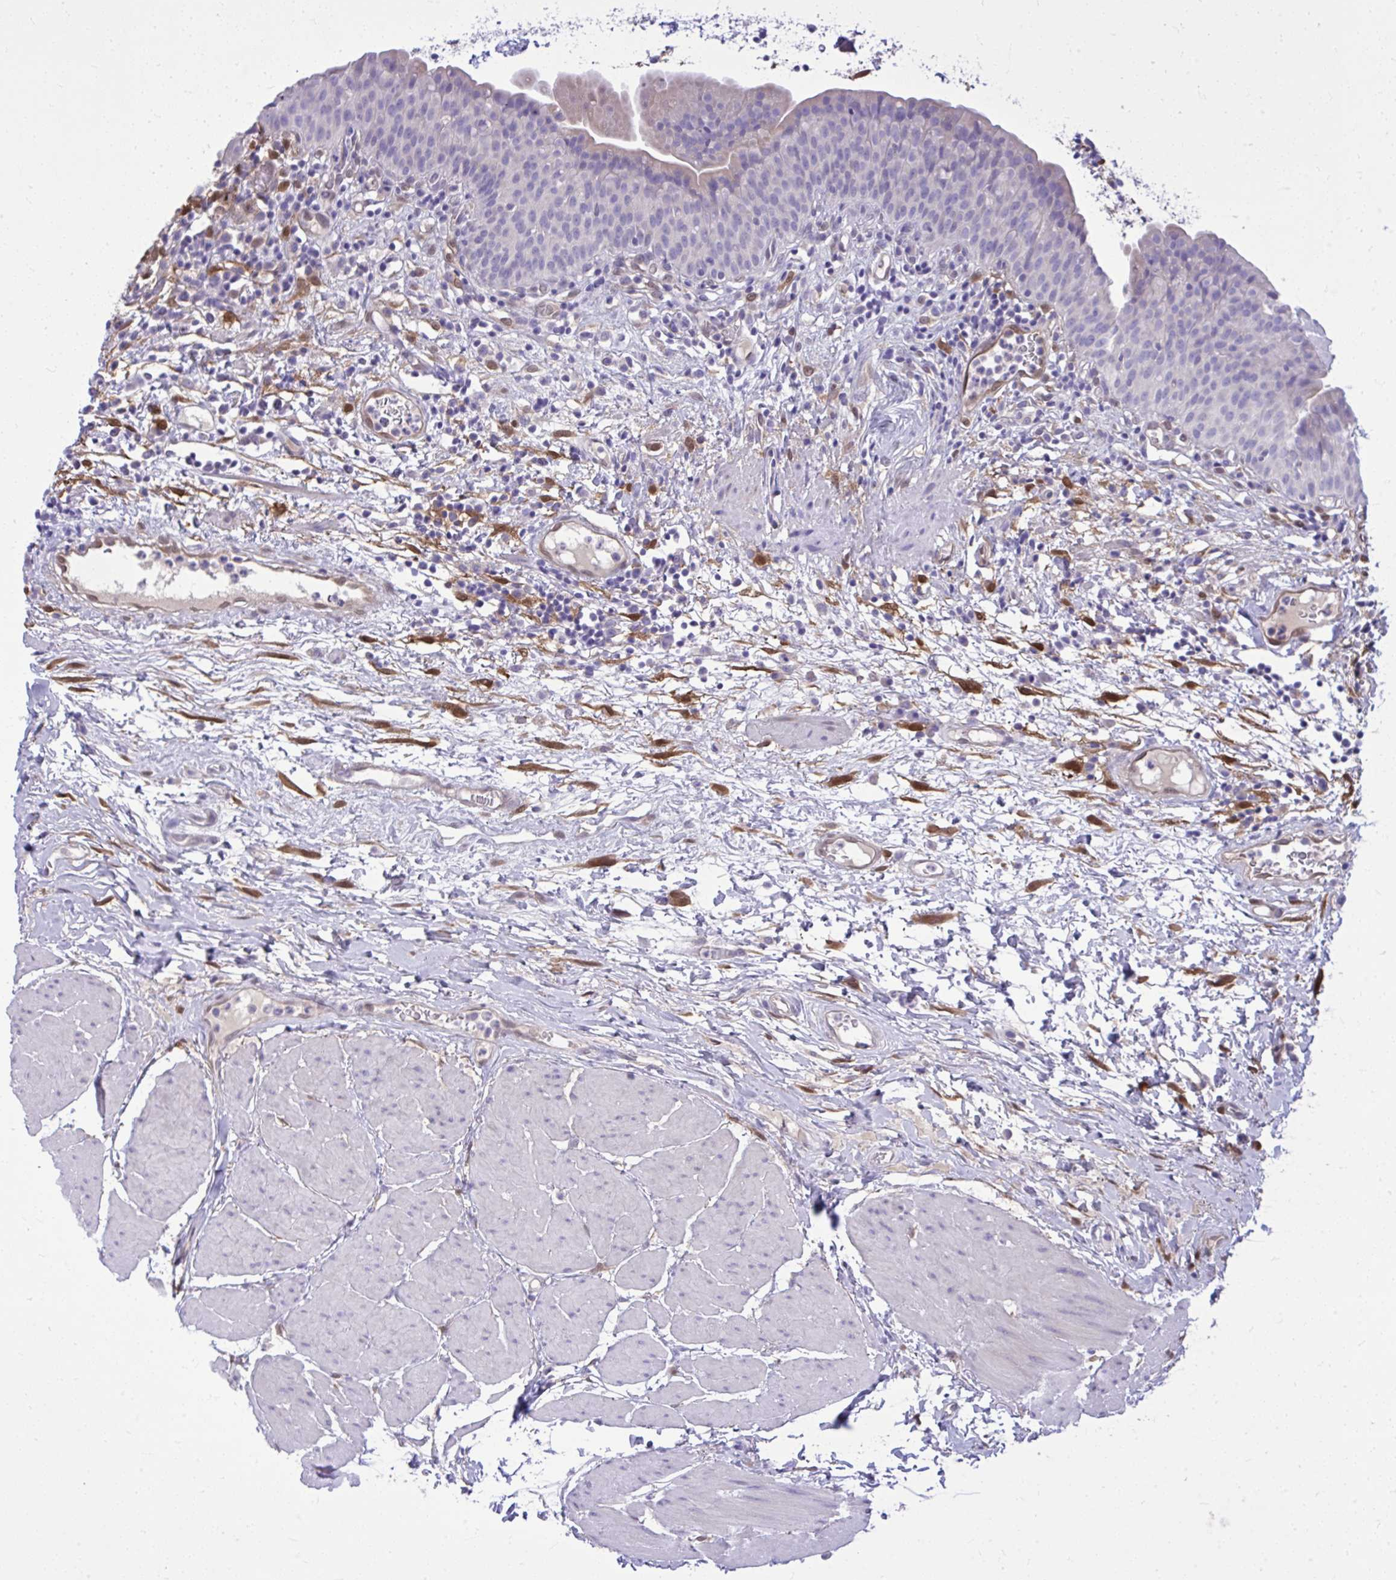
{"staining": {"intensity": "negative", "quantity": "none", "location": "none"}, "tissue": "urinary bladder", "cell_type": "Urothelial cells", "image_type": "normal", "snomed": [{"axis": "morphology", "description": "Normal tissue, NOS"}, {"axis": "morphology", "description": "Inflammation, NOS"}, {"axis": "topography", "description": "Urinary bladder"}], "caption": "A high-resolution image shows IHC staining of unremarkable urinary bladder, which shows no significant staining in urothelial cells.", "gene": "NNMT", "patient": {"sex": "male", "age": 57}}